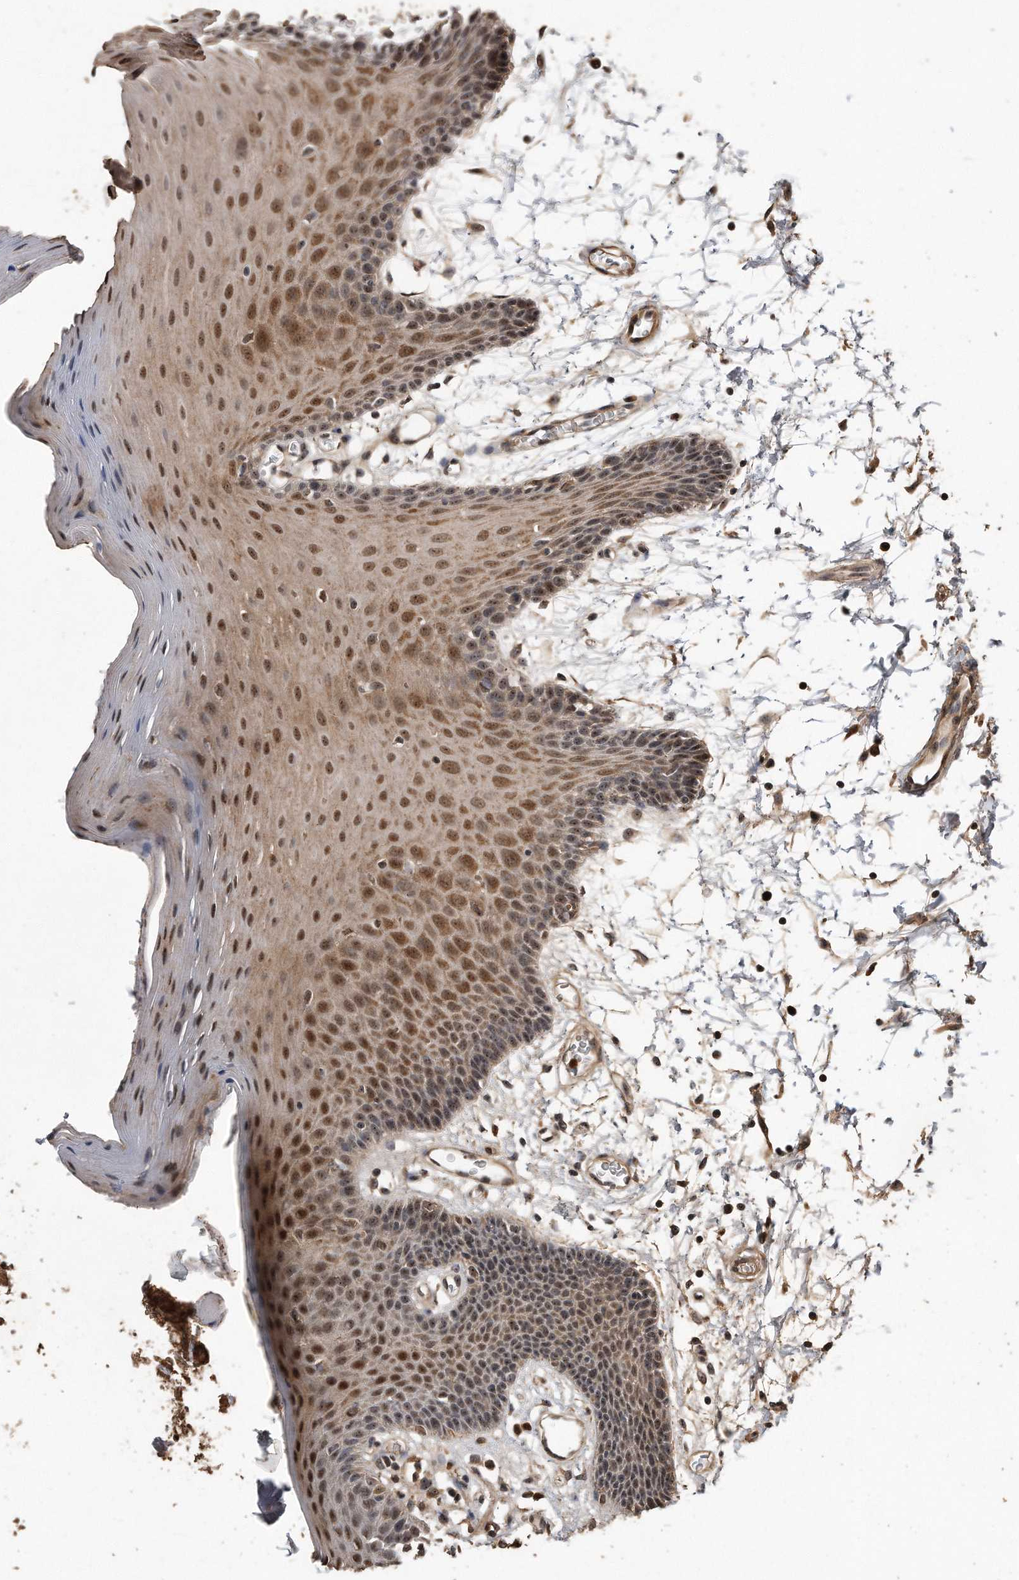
{"staining": {"intensity": "moderate", "quantity": ">75%", "location": "cytoplasmic/membranous,nuclear"}, "tissue": "oral mucosa", "cell_type": "Squamous epithelial cells", "image_type": "normal", "snomed": [{"axis": "morphology", "description": "Normal tissue, NOS"}, {"axis": "morphology", "description": "Squamous cell carcinoma, NOS"}, {"axis": "topography", "description": "Skeletal muscle"}, {"axis": "topography", "description": "Oral tissue"}, {"axis": "topography", "description": "Salivary gland"}, {"axis": "topography", "description": "Head-Neck"}], "caption": "Oral mucosa stained with a brown dye shows moderate cytoplasmic/membranous,nuclear positive staining in approximately >75% of squamous epithelial cells.", "gene": "PELO", "patient": {"sex": "male", "age": 54}}